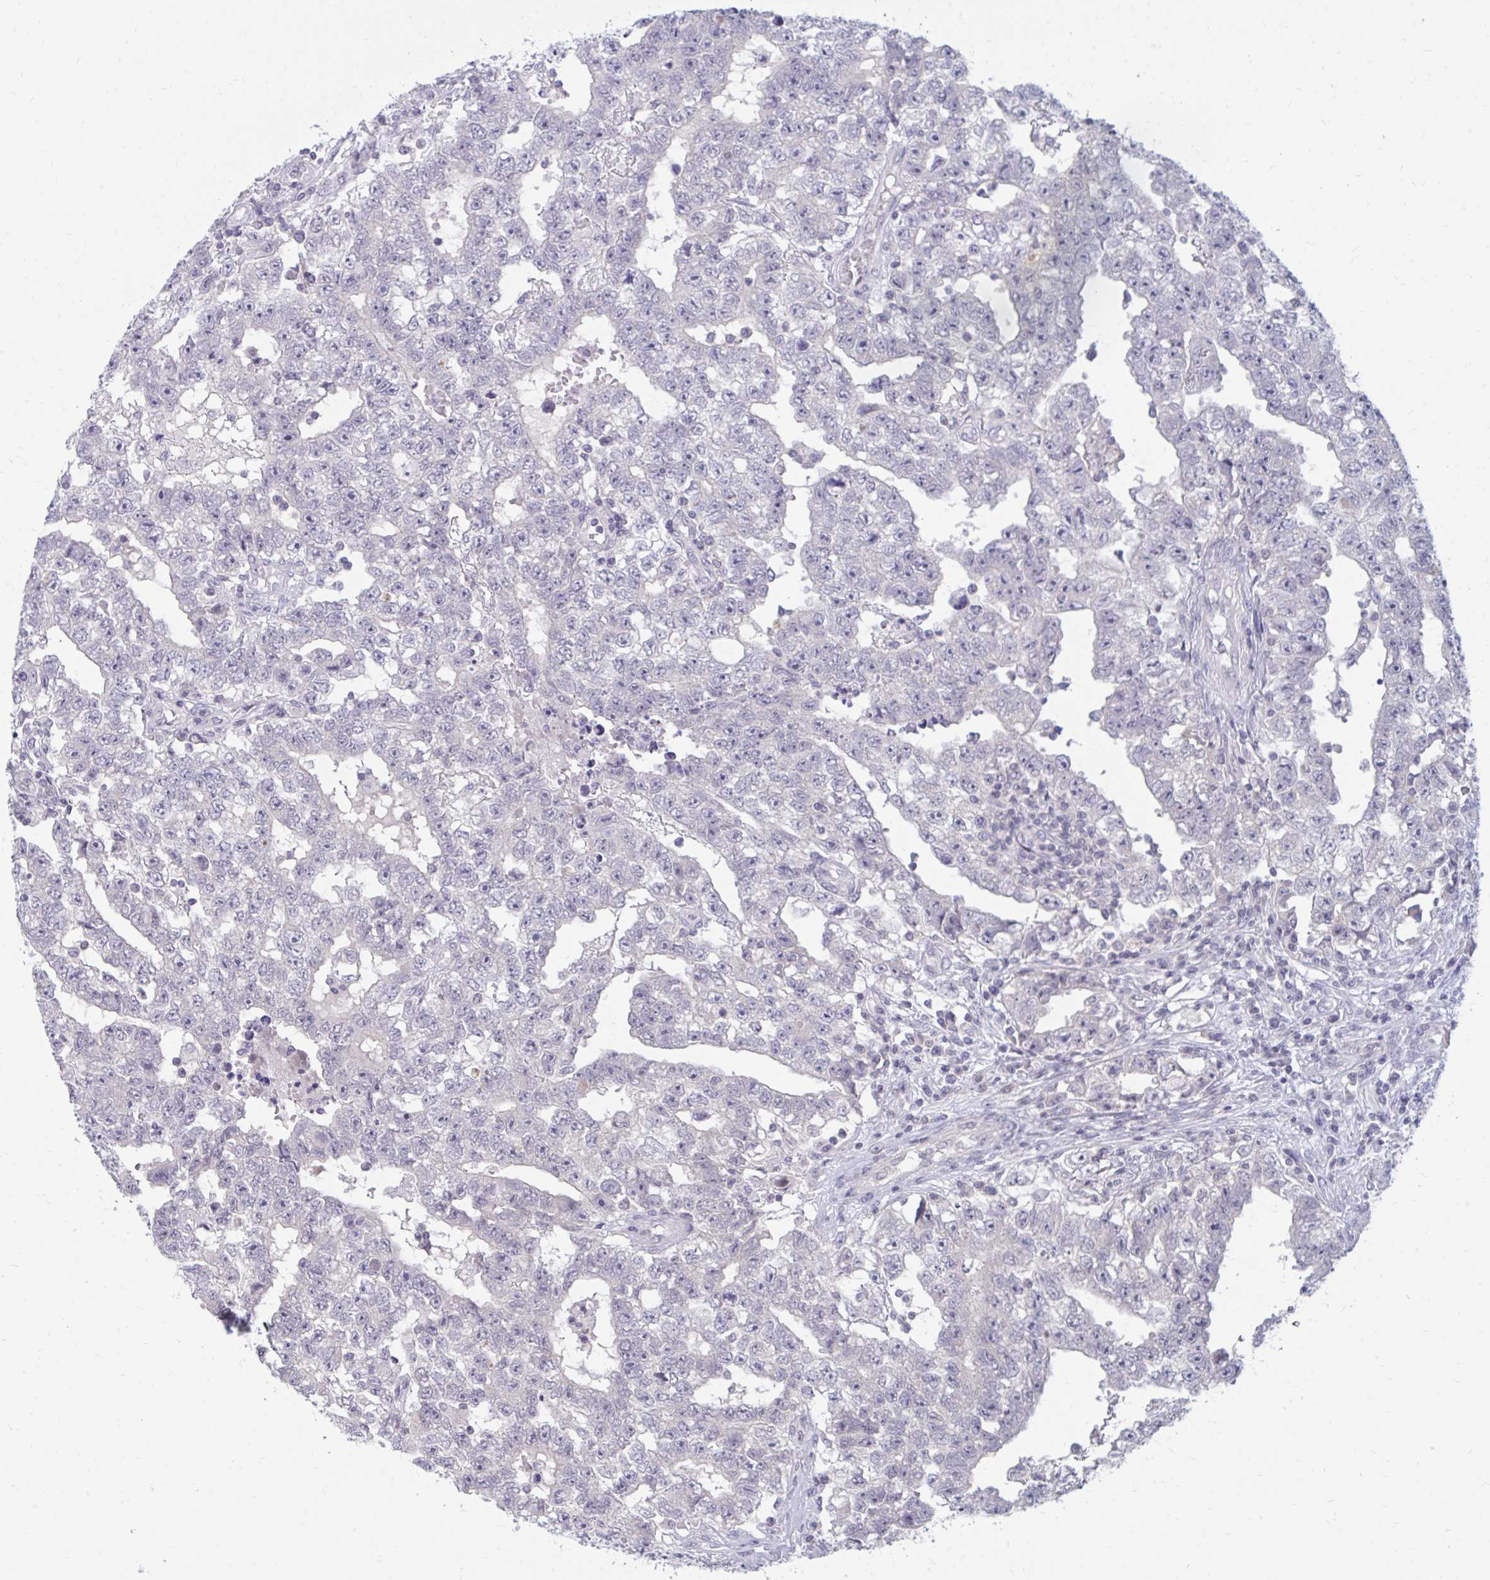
{"staining": {"intensity": "negative", "quantity": "none", "location": "none"}, "tissue": "testis cancer", "cell_type": "Tumor cells", "image_type": "cancer", "snomed": [{"axis": "morphology", "description": "Carcinoma, Embryonal, NOS"}, {"axis": "topography", "description": "Testis"}], "caption": "A photomicrograph of human testis cancer is negative for staining in tumor cells.", "gene": "ARPP19", "patient": {"sex": "male", "age": 25}}